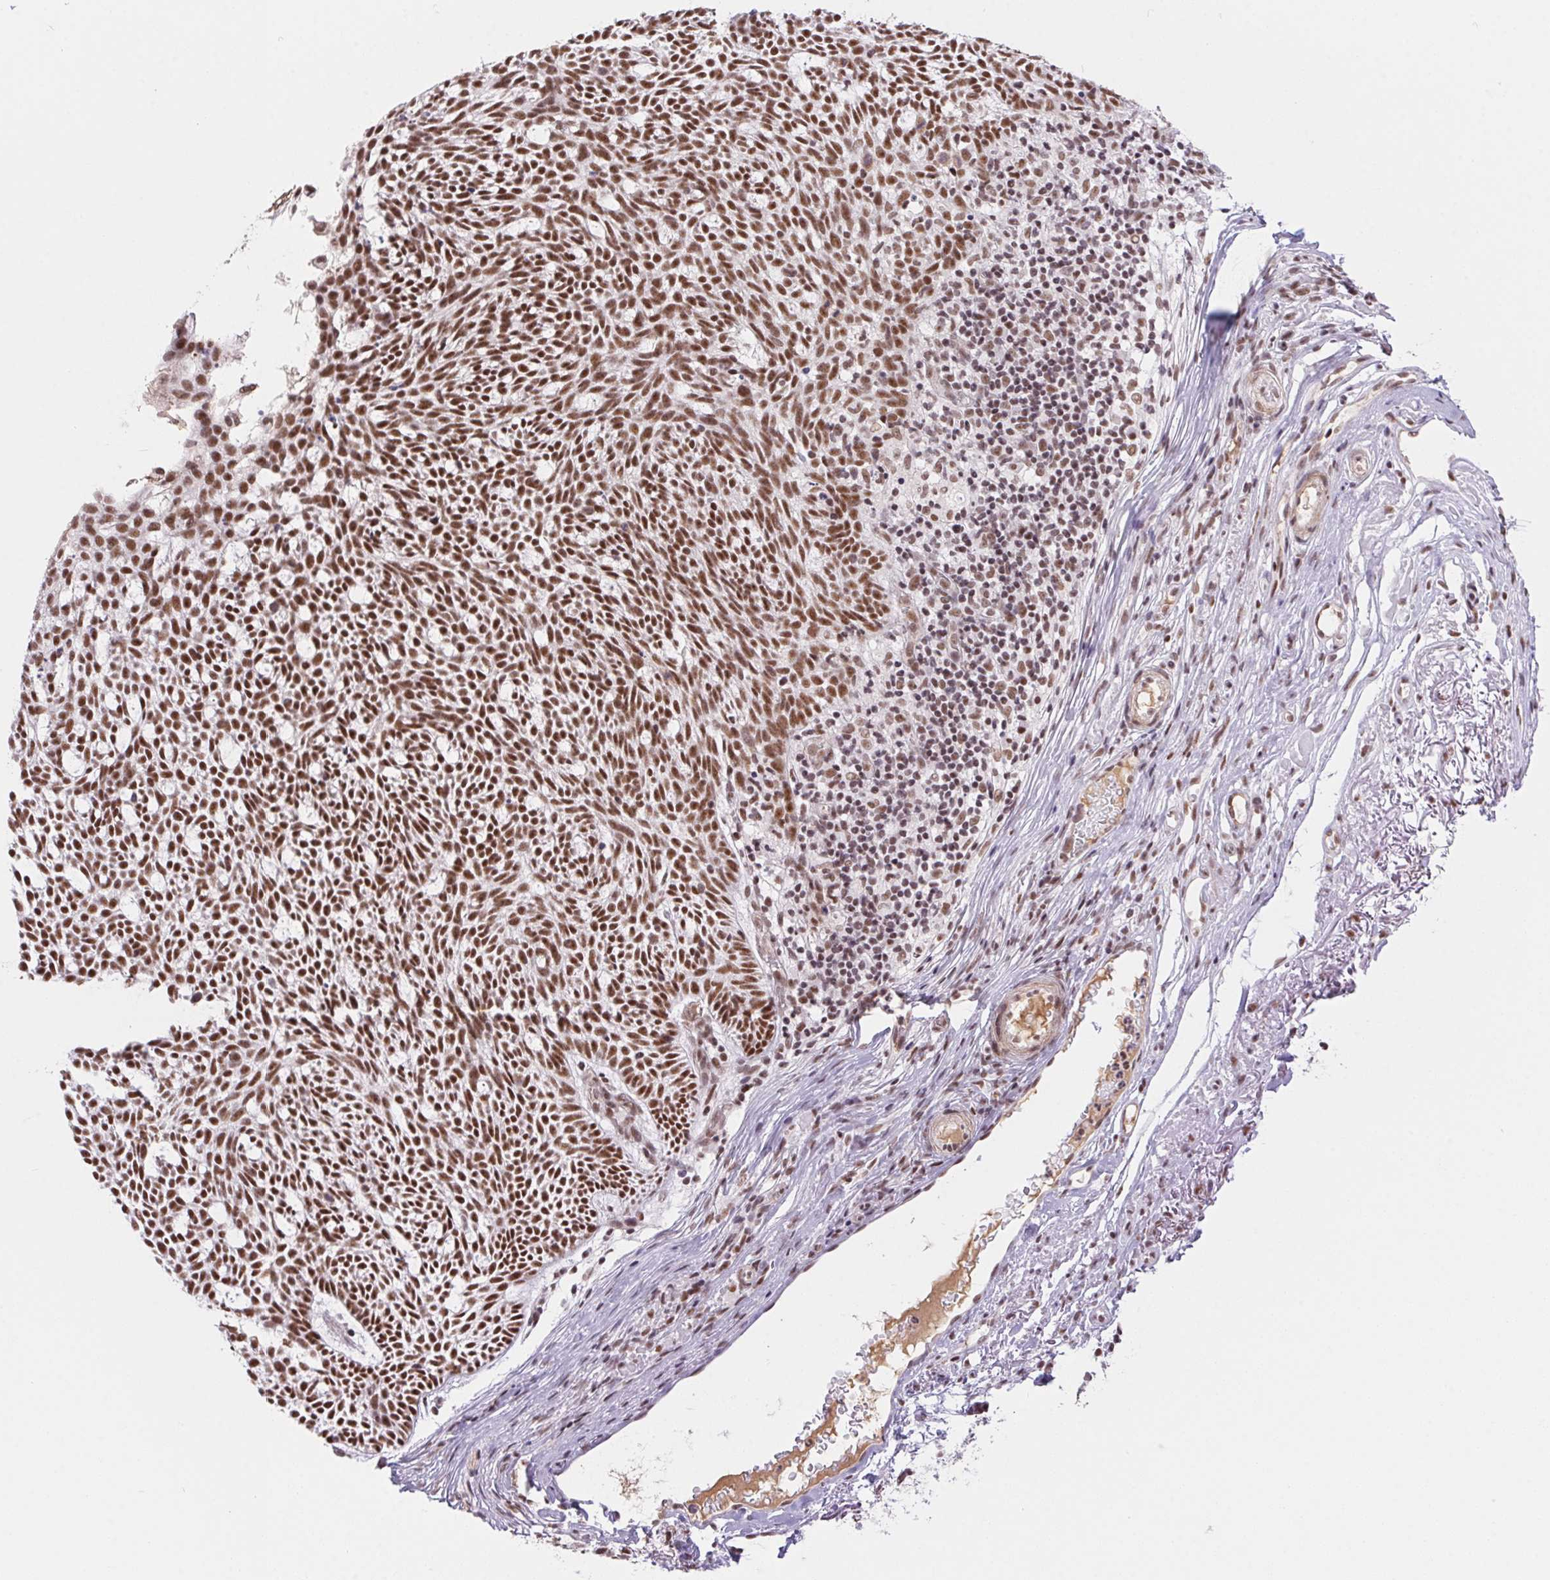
{"staining": {"intensity": "strong", "quantity": ">75%", "location": "nuclear"}, "tissue": "skin cancer", "cell_type": "Tumor cells", "image_type": "cancer", "snomed": [{"axis": "morphology", "description": "Normal tissue, NOS"}, {"axis": "morphology", "description": "Basal cell carcinoma"}, {"axis": "topography", "description": "Skin"}], "caption": "Skin basal cell carcinoma was stained to show a protein in brown. There is high levels of strong nuclear positivity in about >75% of tumor cells. (IHC, brightfield microscopy, high magnification).", "gene": "DDX17", "patient": {"sex": "male", "age": 68}}